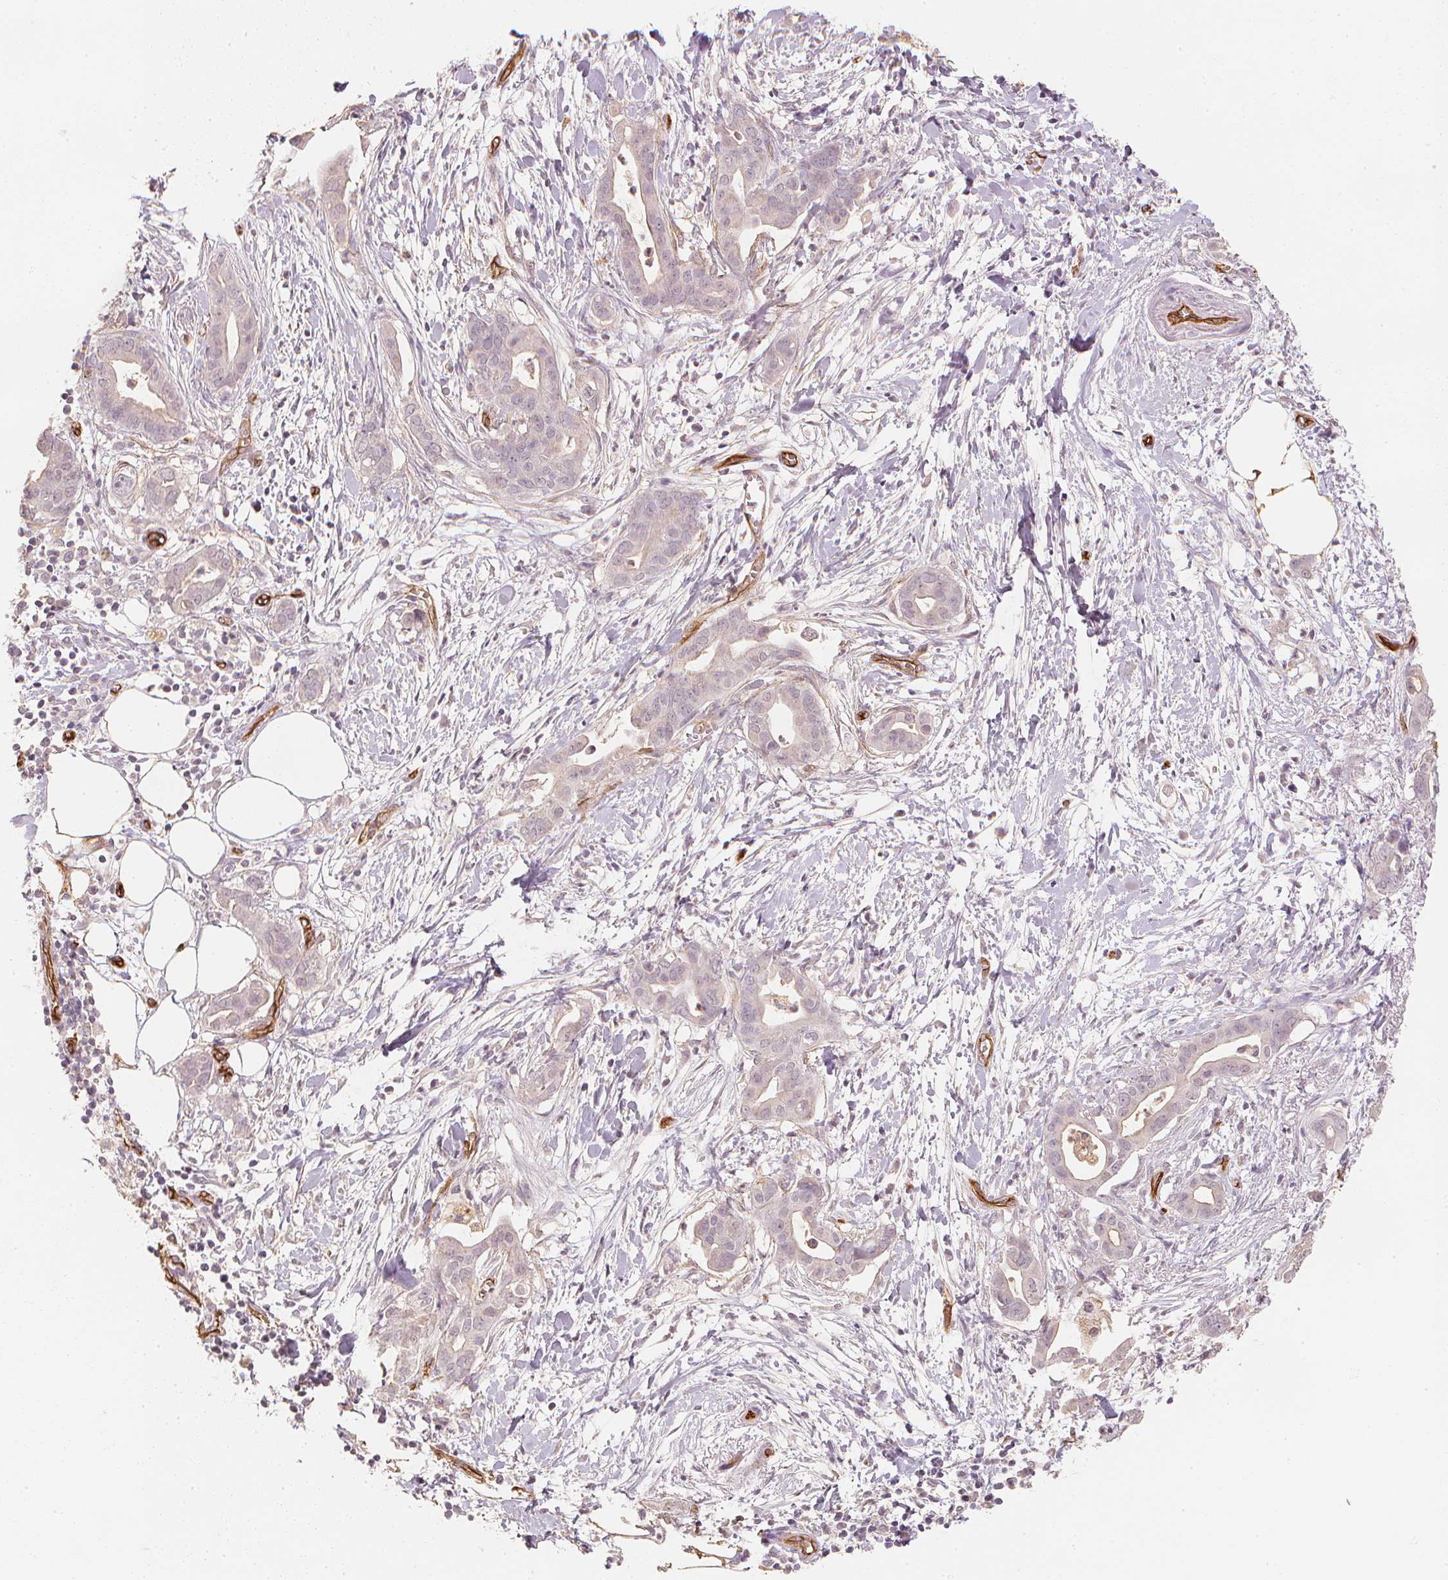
{"staining": {"intensity": "moderate", "quantity": "<25%", "location": "cytoplasmic/membranous"}, "tissue": "pancreatic cancer", "cell_type": "Tumor cells", "image_type": "cancer", "snomed": [{"axis": "morphology", "description": "Adenocarcinoma, NOS"}, {"axis": "topography", "description": "Pancreas"}], "caption": "Pancreatic cancer (adenocarcinoma) stained with DAB (3,3'-diaminobenzidine) IHC displays low levels of moderate cytoplasmic/membranous positivity in about <25% of tumor cells.", "gene": "CIB1", "patient": {"sex": "male", "age": 61}}